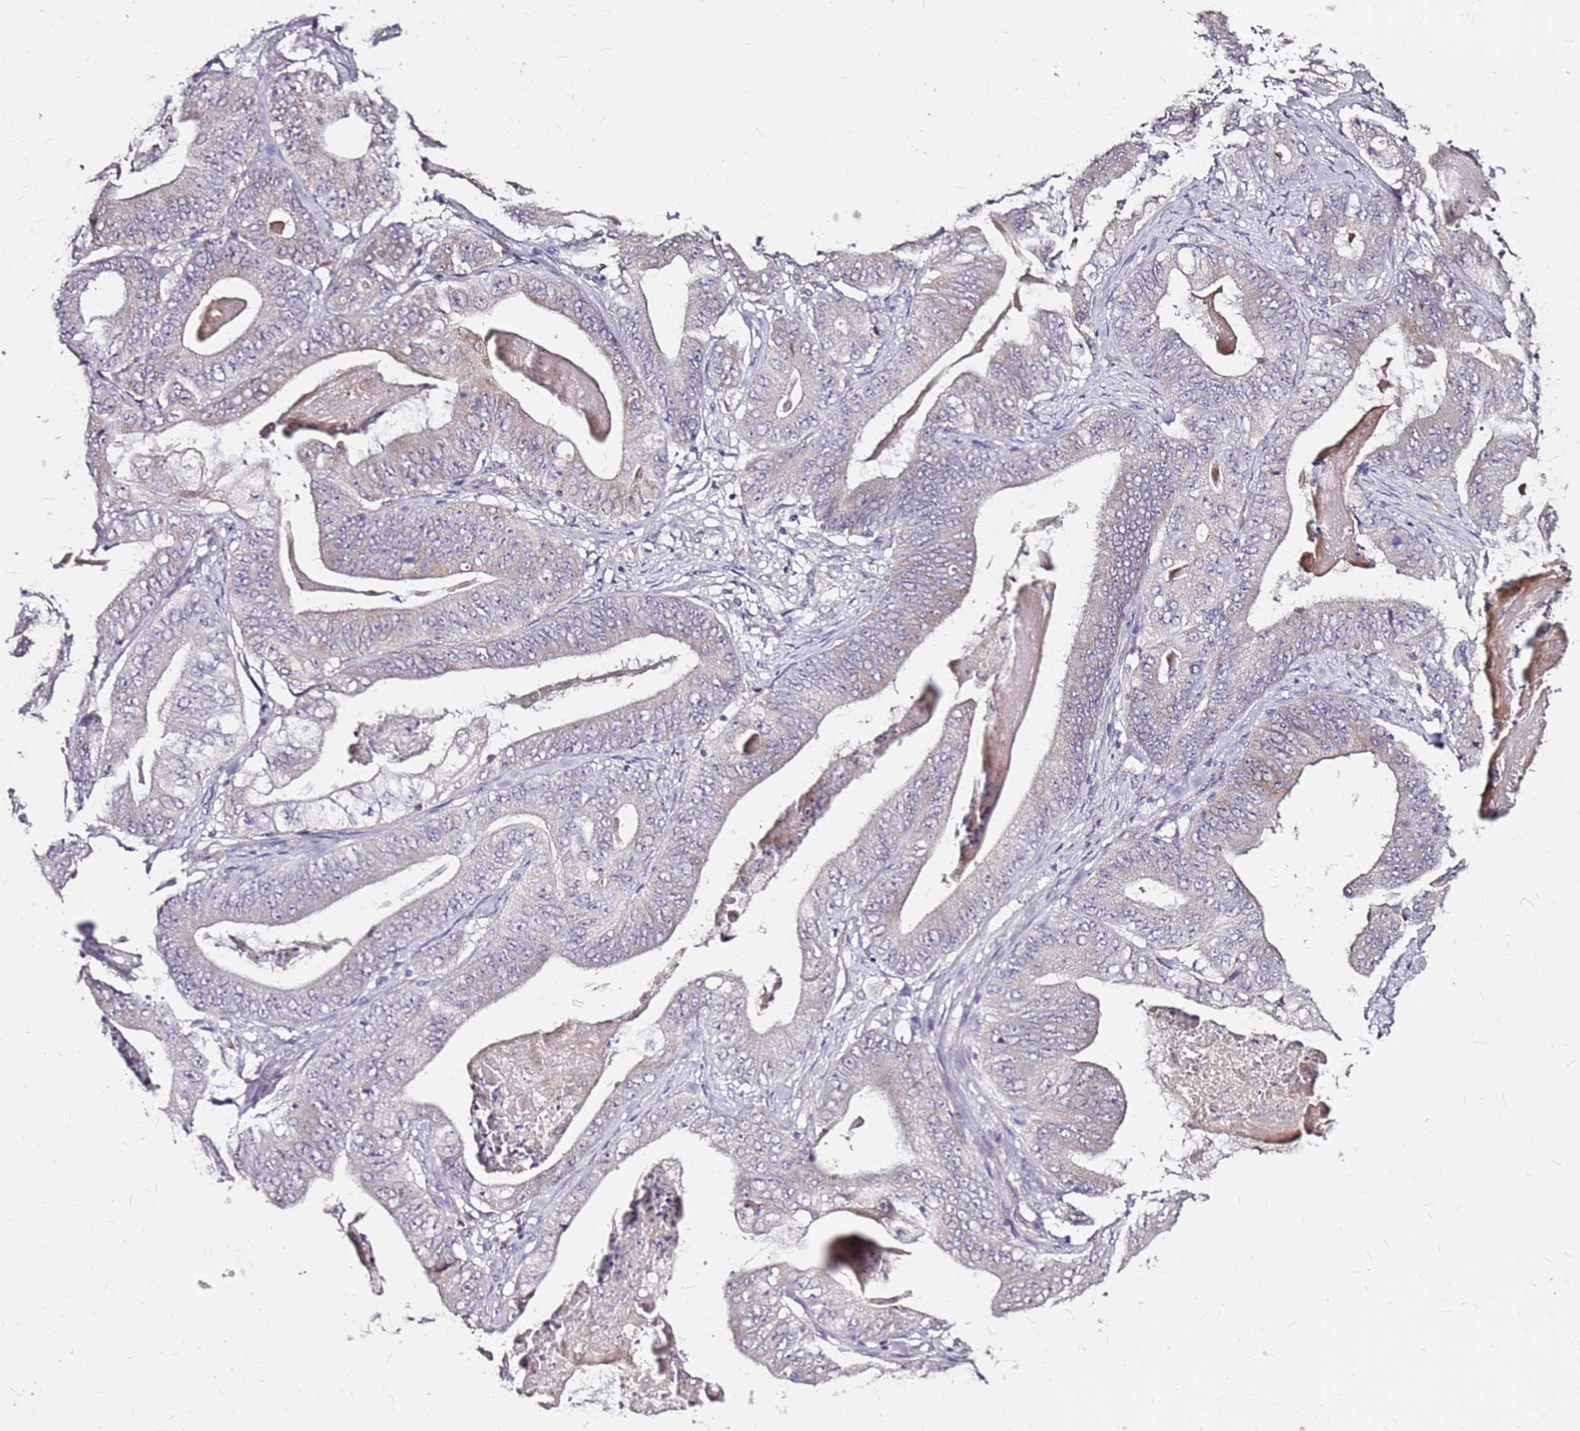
{"staining": {"intensity": "weak", "quantity": "<25%", "location": "cytoplasmic/membranous"}, "tissue": "stomach cancer", "cell_type": "Tumor cells", "image_type": "cancer", "snomed": [{"axis": "morphology", "description": "Adenocarcinoma, NOS"}, {"axis": "topography", "description": "Stomach"}], "caption": "Histopathology image shows no significant protein positivity in tumor cells of adenocarcinoma (stomach).", "gene": "DCDC2C", "patient": {"sex": "female", "age": 73}}